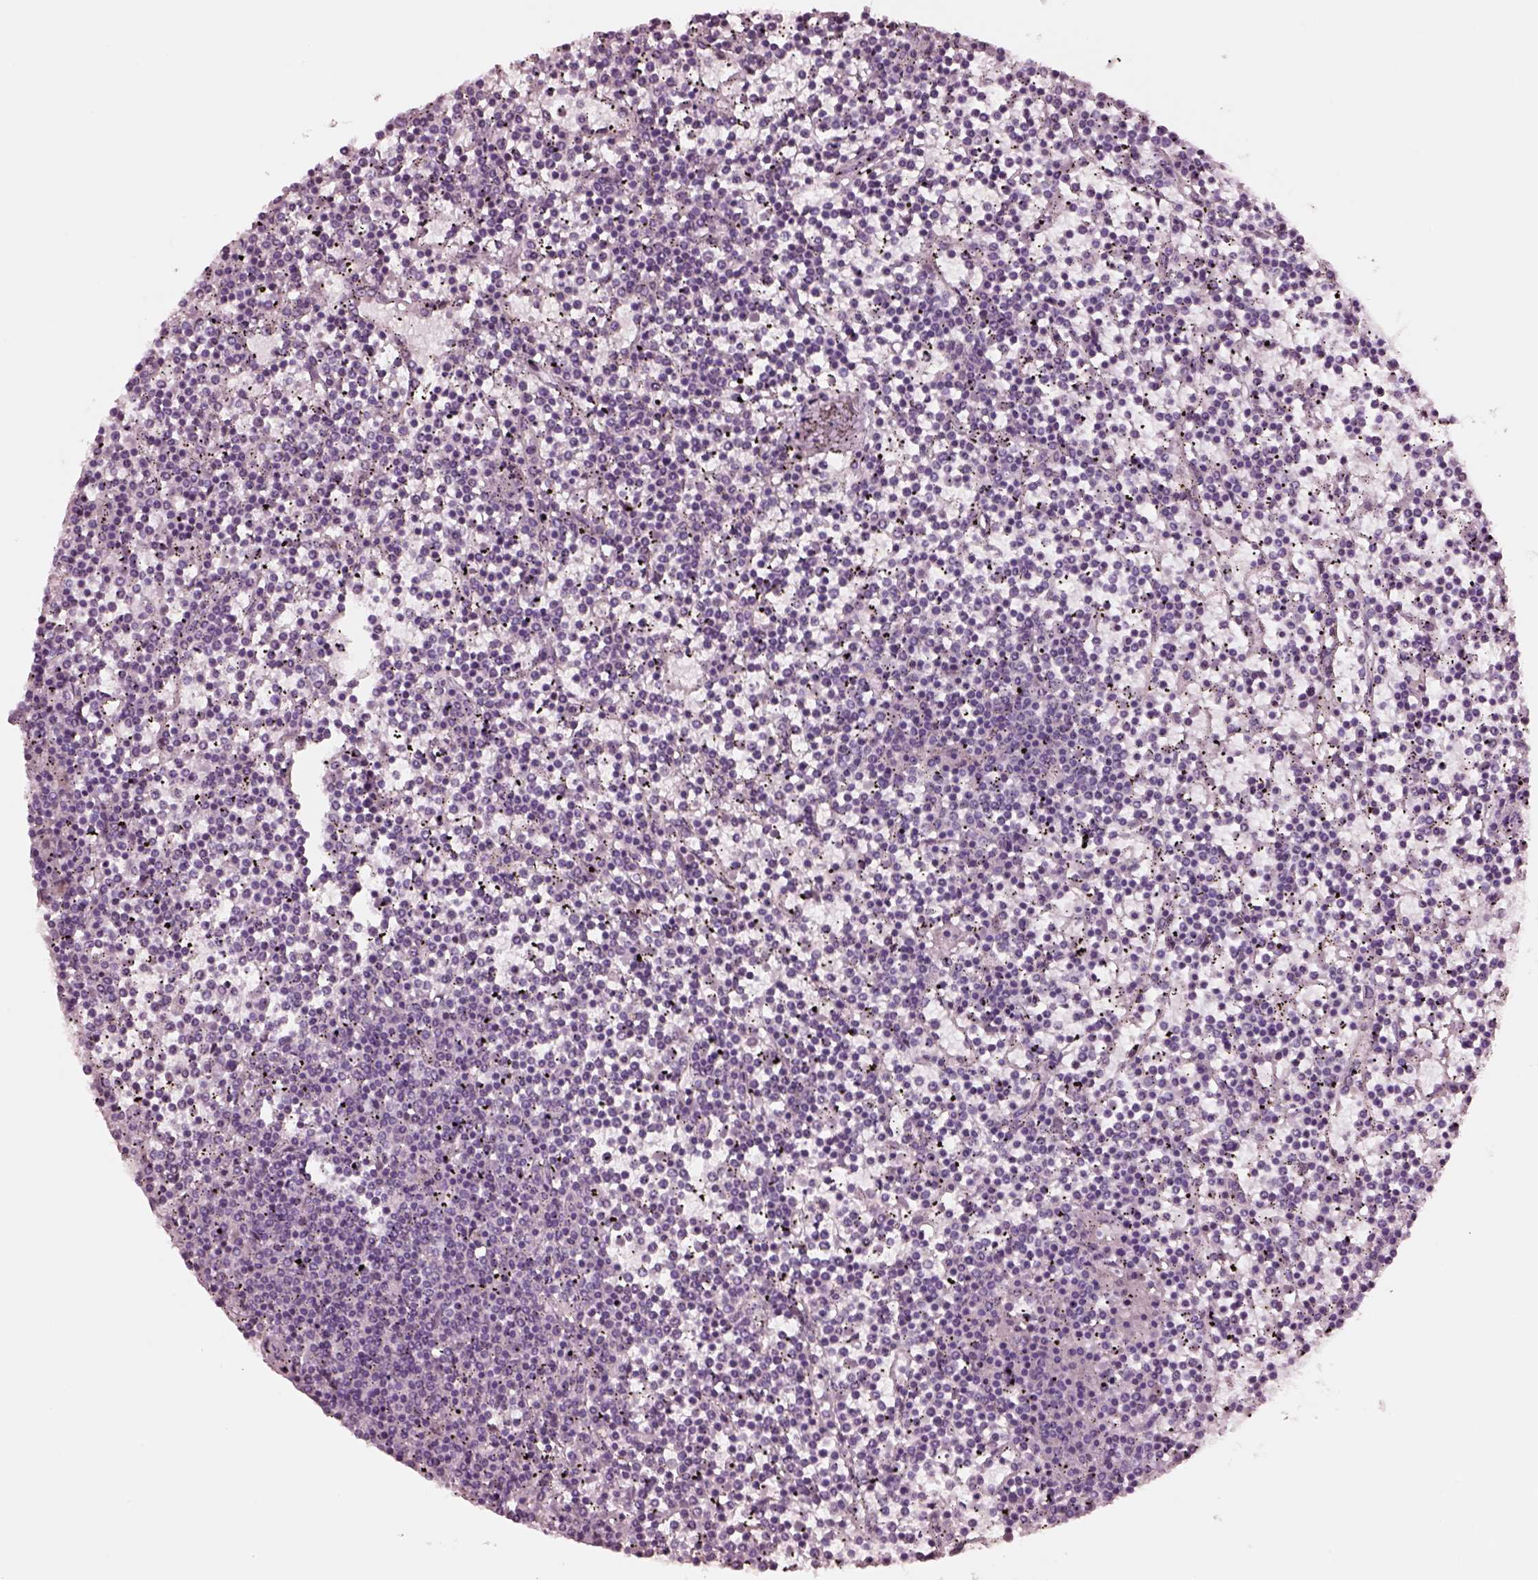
{"staining": {"intensity": "negative", "quantity": "none", "location": "none"}, "tissue": "lymphoma", "cell_type": "Tumor cells", "image_type": "cancer", "snomed": [{"axis": "morphology", "description": "Malignant lymphoma, non-Hodgkin's type, Low grade"}, {"axis": "topography", "description": "Spleen"}], "caption": "Photomicrograph shows no significant protein staining in tumor cells of lymphoma.", "gene": "NMRK2", "patient": {"sex": "female", "age": 19}}